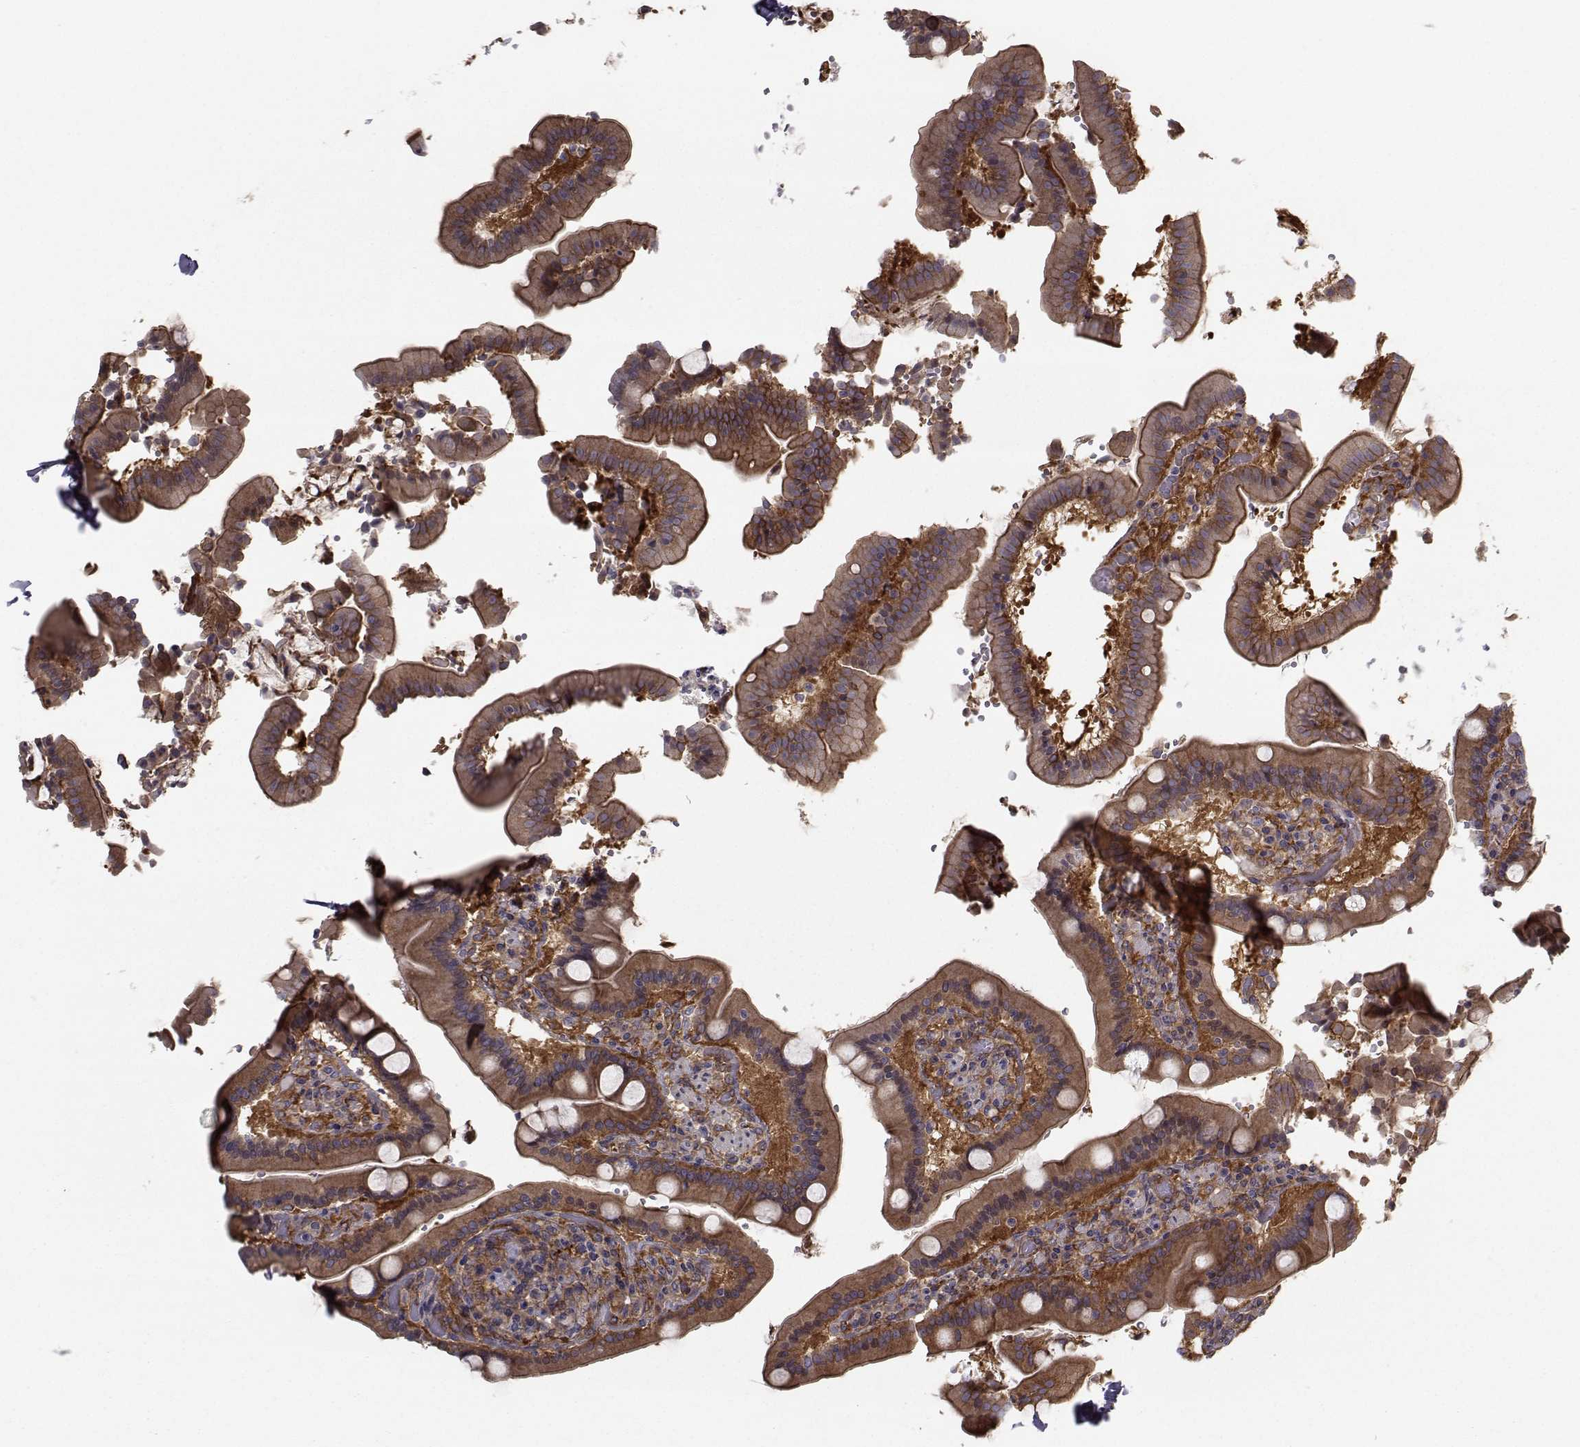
{"staining": {"intensity": "moderate", "quantity": ">75%", "location": "cytoplasmic/membranous"}, "tissue": "duodenum", "cell_type": "Glandular cells", "image_type": "normal", "snomed": [{"axis": "morphology", "description": "Normal tissue, NOS"}, {"axis": "topography", "description": "Duodenum"}], "caption": "An immunohistochemistry photomicrograph of unremarkable tissue is shown. Protein staining in brown shows moderate cytoplasmic/membranous positivity in duodenum within glandular cells.", "gene": "TRIP10", "patient": {"sex": "female", "age": 62}}